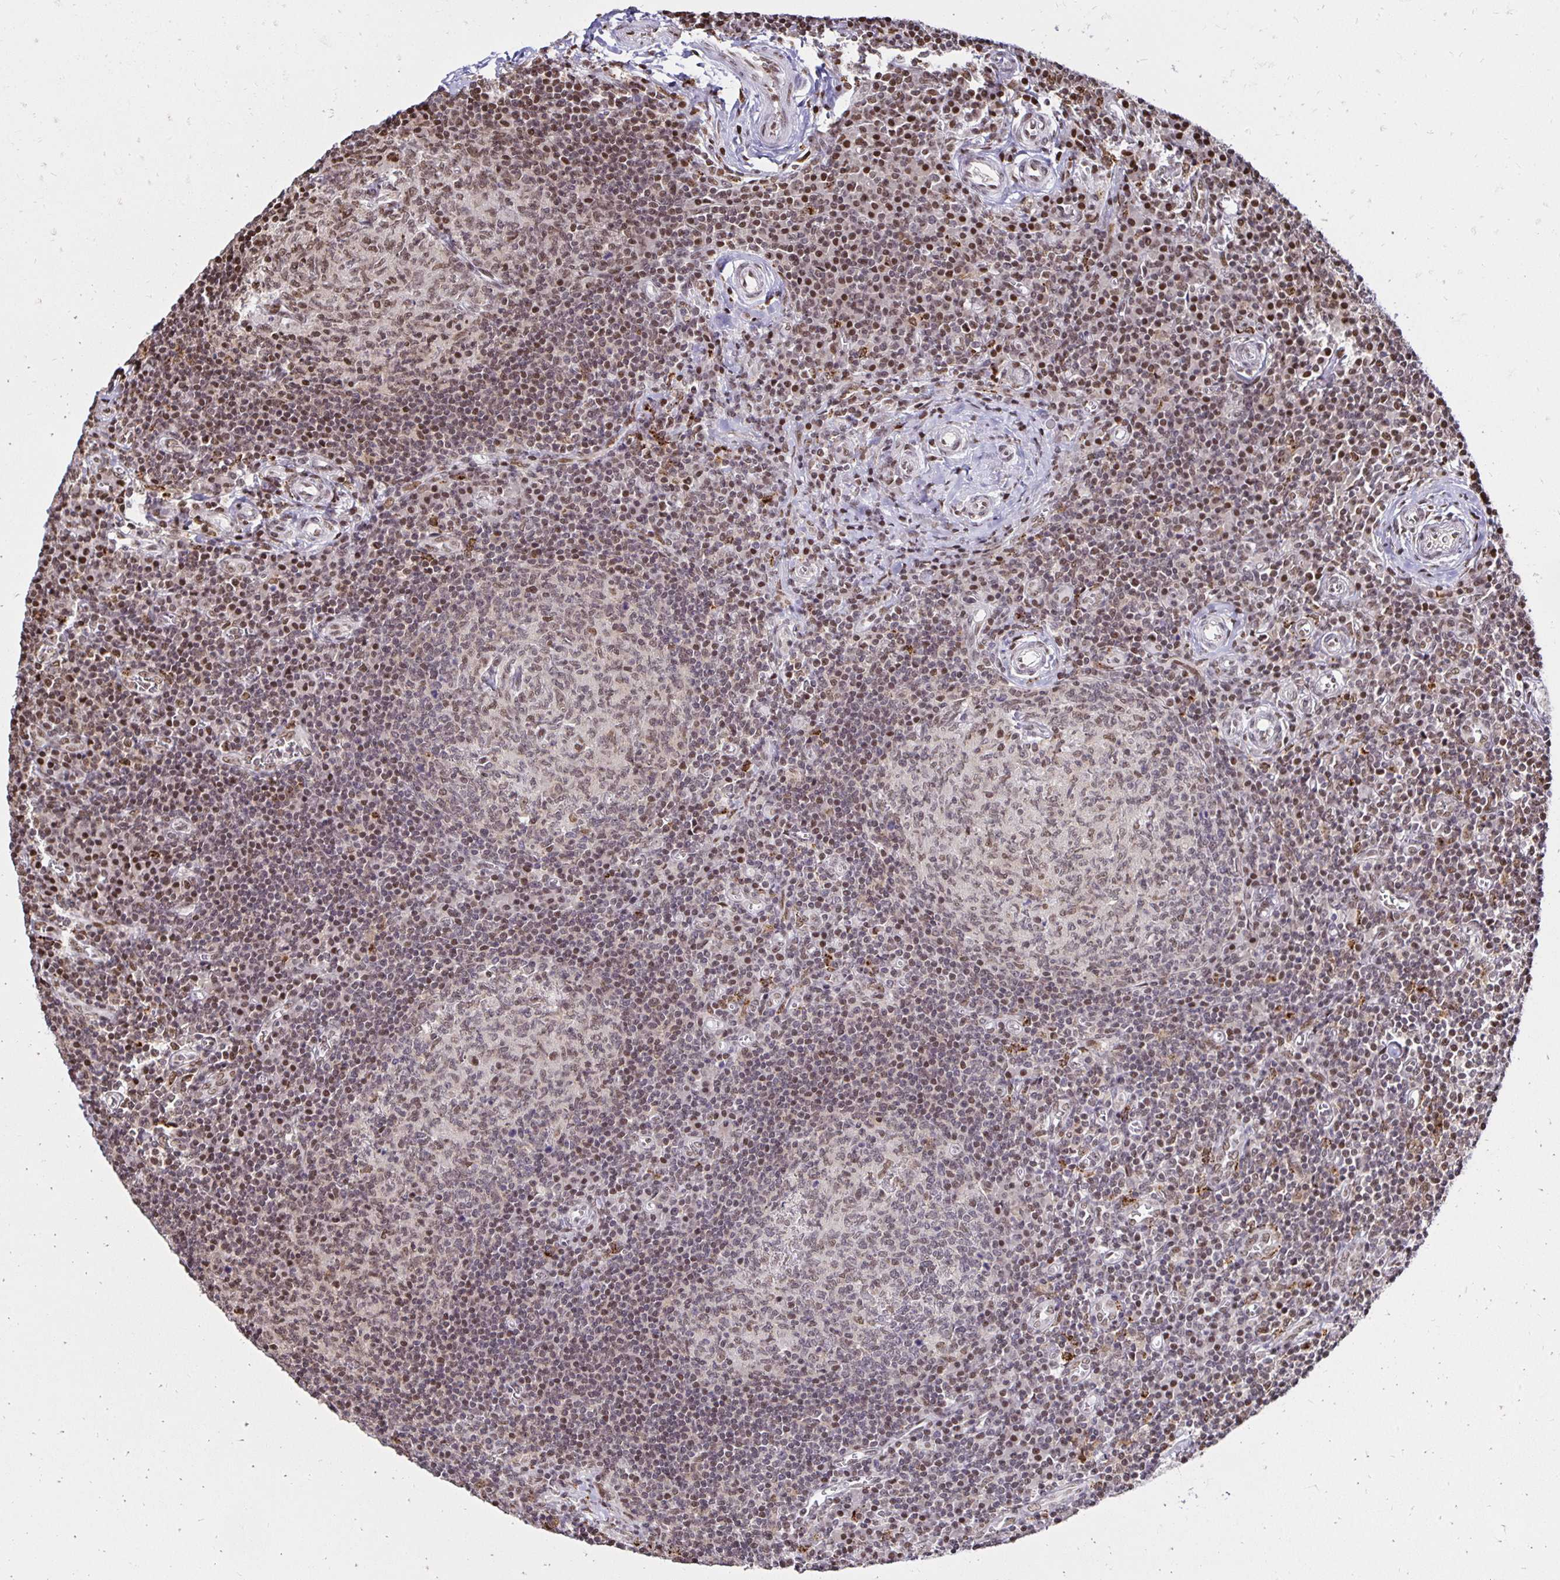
{"staining": {"intensity": "moderate", "quantity": "25%-75%", "location": "nuclear"}, "tissue": "lymph node", "cell_type": "Germinal center cells", "image_type": "normal", "snomed": [{"axis": "morphology", "description": "Normal tissue, NOS"}, {"axis": "topography", "description": "Lymph node"}], "caption": "Germinal center cells demonstrate medium levels of moderate nuclear expression in approximately 25%-75% of cells in benign lymph node.", "gene": "ZNF579", "patient": {"sex": "male", "age": 67}}